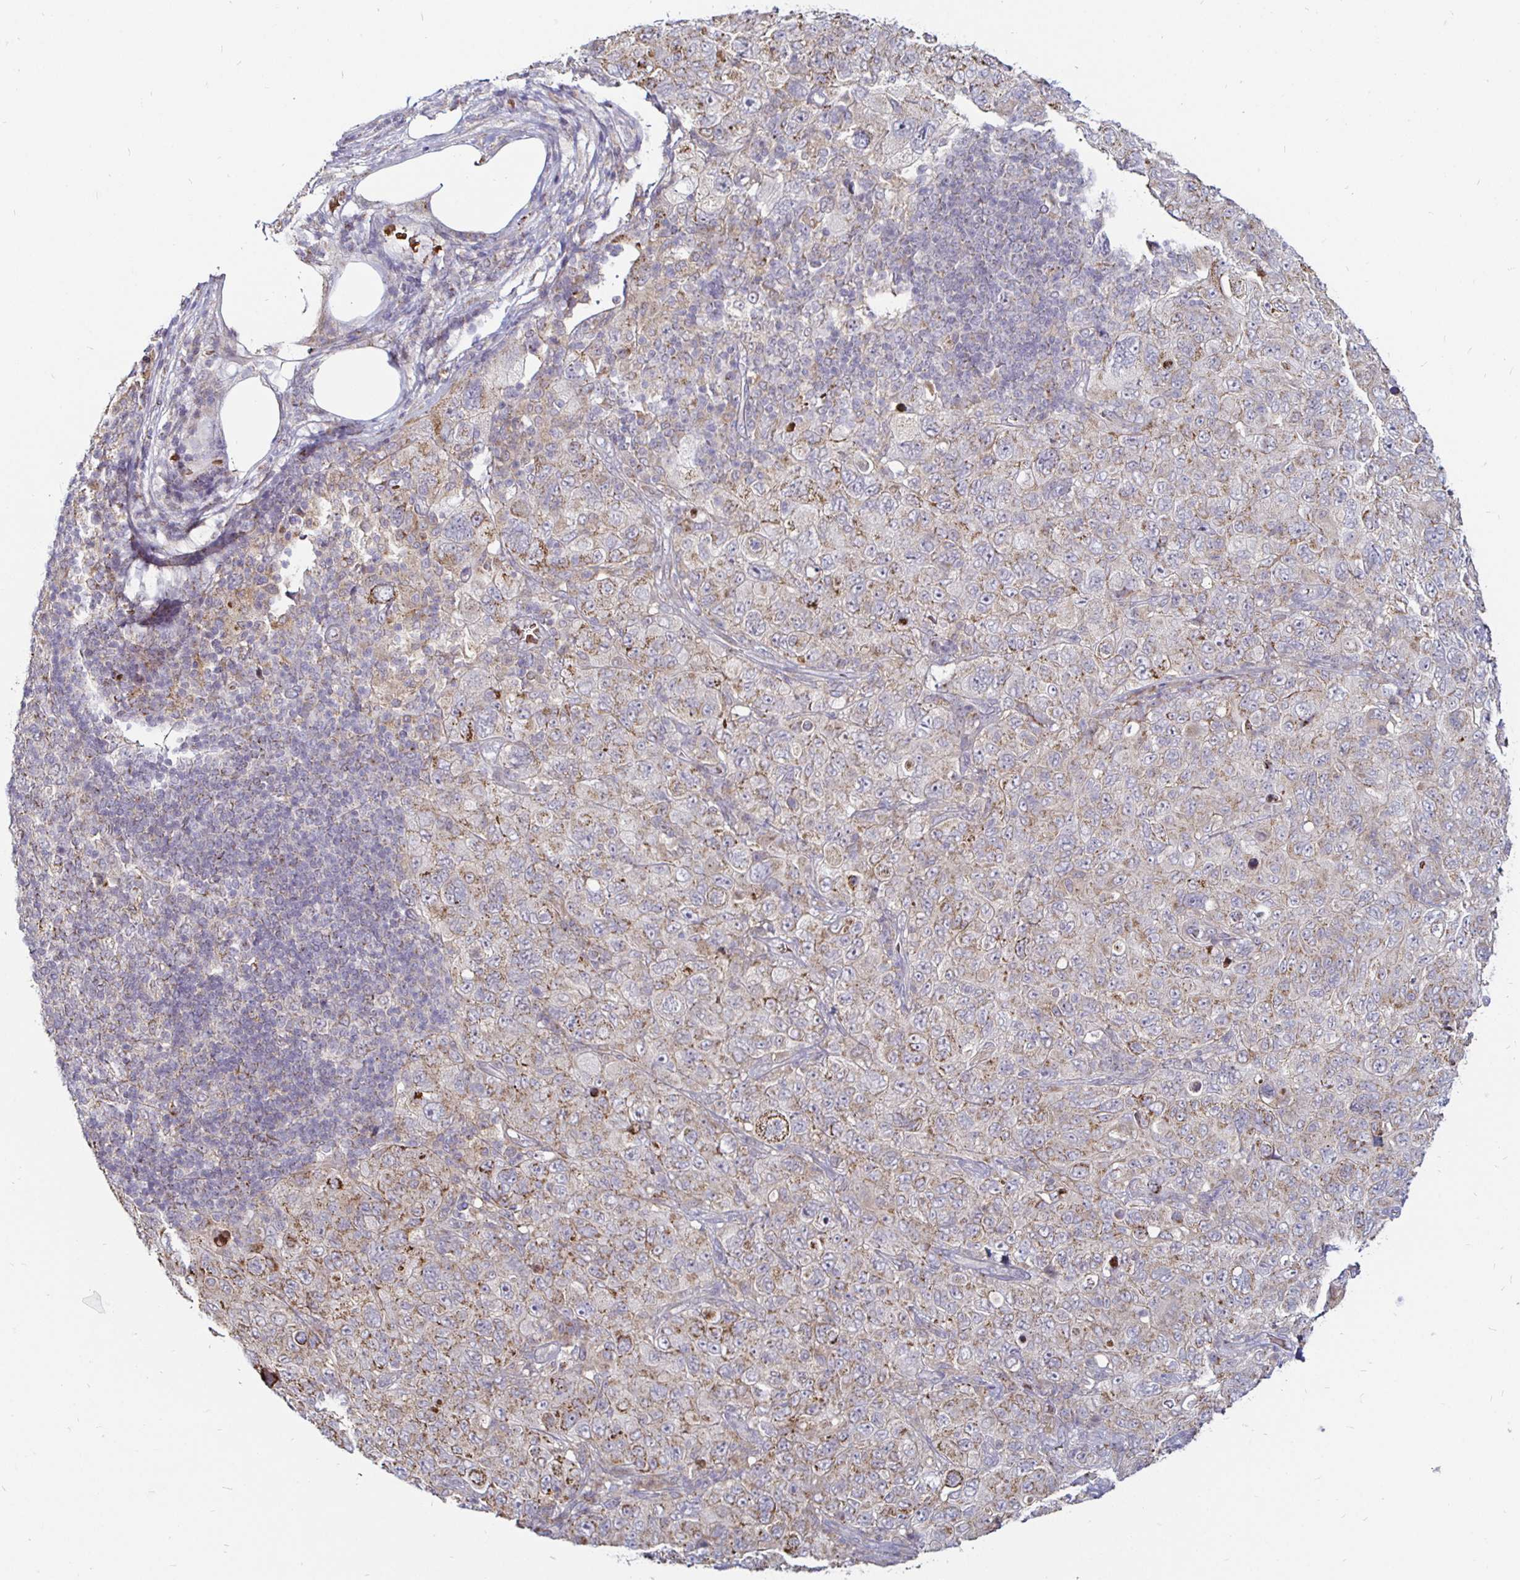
{"staining": {"intensity": "weak", "quantity": "25%-75%", "location": "cytoplasmic/membranous"}, "tissue": "pancreatic cancer", "cell_type": "Tumor cells", "image_type": "cancer", "snomed": [{"axis": "morphology", "description": "Adenocarcinoma, NOS"}, {"axis": "topography", "description": "Pancreas"}], "caption": "Protein expression analysis of human pancreatic adenocarcinoma reveals weak cytoplasmic/membranous expression in about 25%-75% of tumor cells.", "gene": "ATG3", "patient": {"sex": "male", "age": 68}}